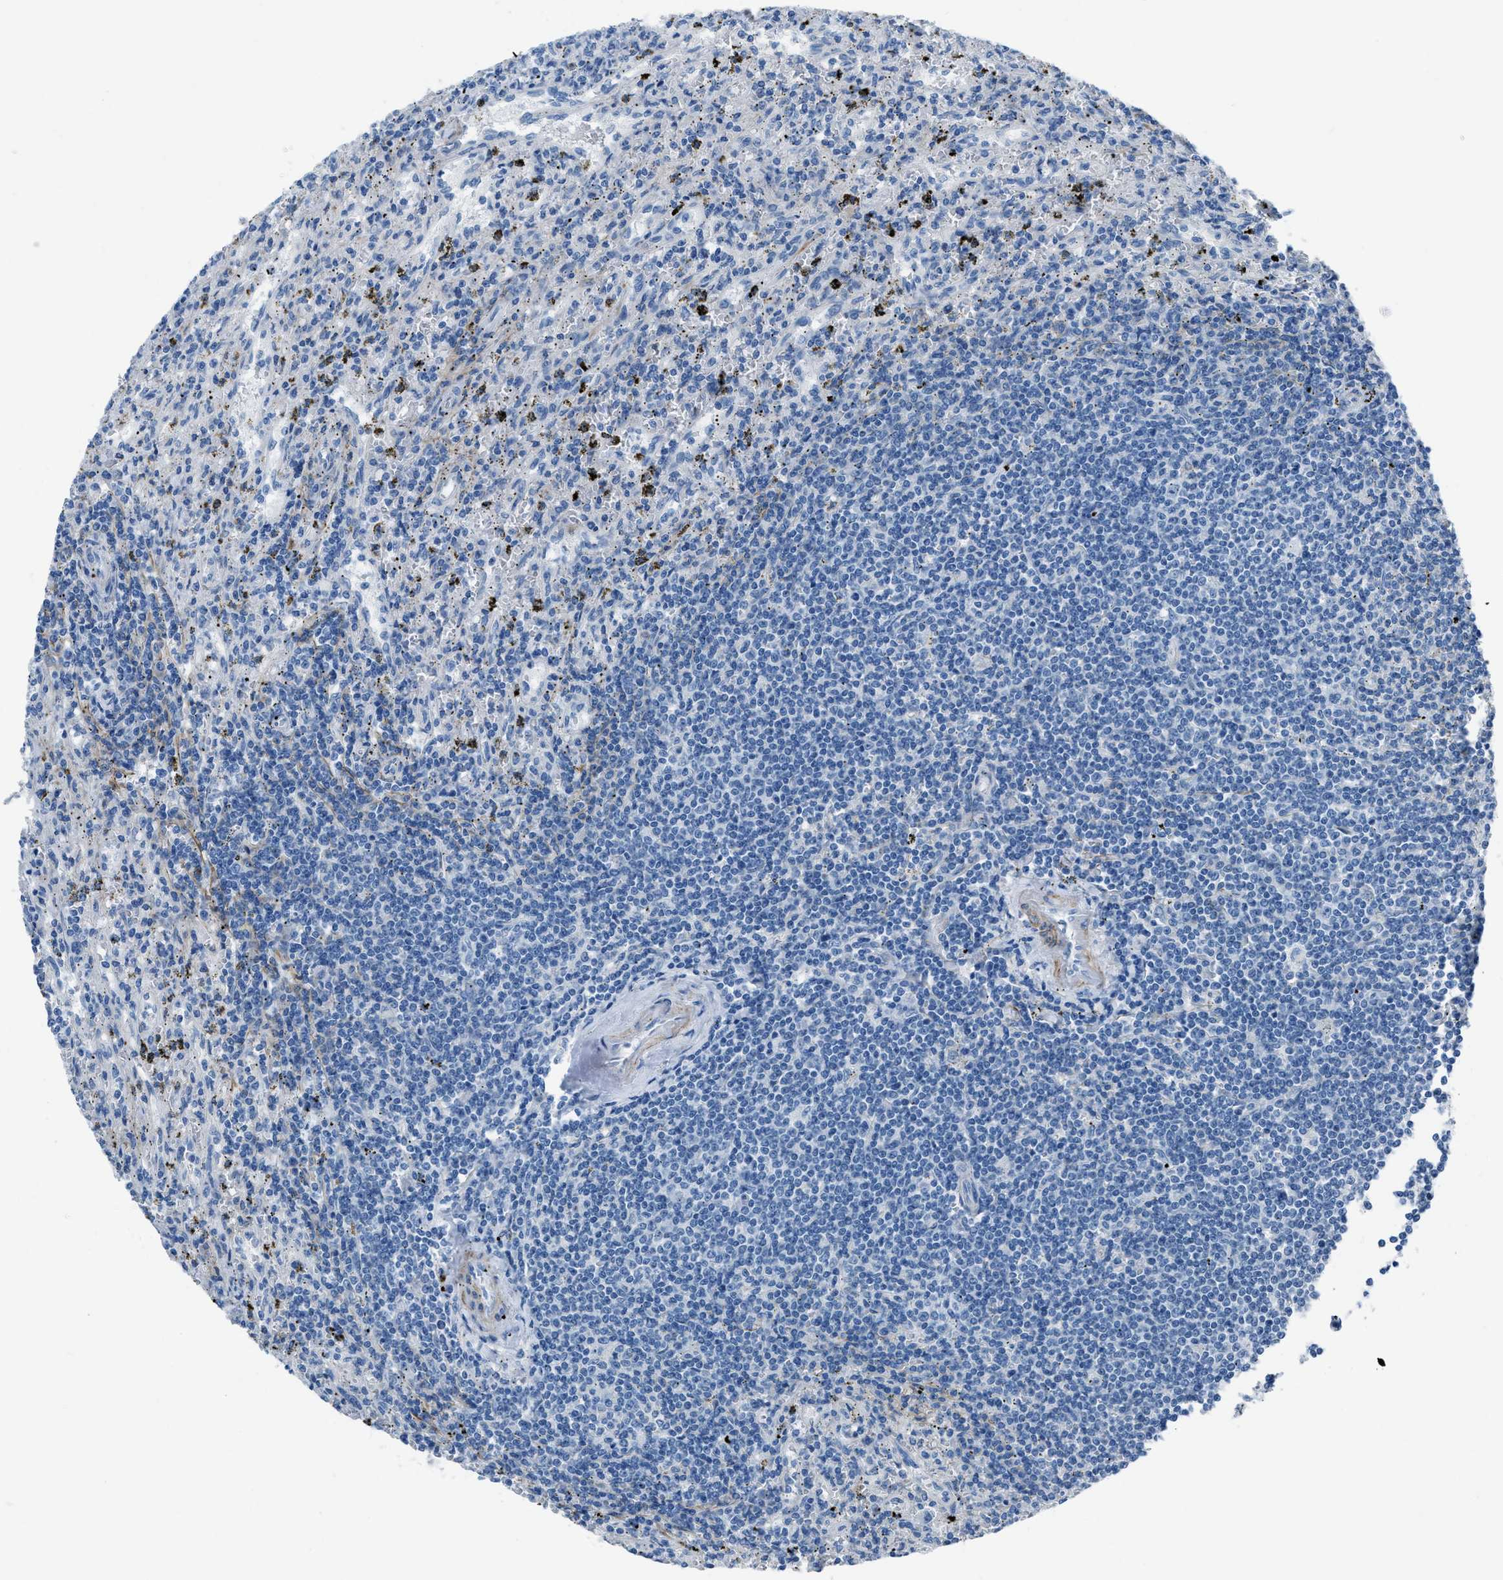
{"staining": {"intensity": "negative", "quantity": "none", "location": "none"}, "tissue": "lymphoma", "cell_type": "Tumor cells", "image_type": "cancer", "snomed": [{"axis": "morphology", "description": "Malignant lymphoma, non-Hodgkin's type, Low grade"}, {"axis": "topography", "description": "Spleen"}], "caption": "Immunohistochemistry photomicrograph of human low-grade malignant lymphoma, non-Hodgkin's type stained for a protein (brown), which exhibits no expression in tumor cells.", "gene": "SPATC1L", "patient": {"sex": "male", "age": 76}}